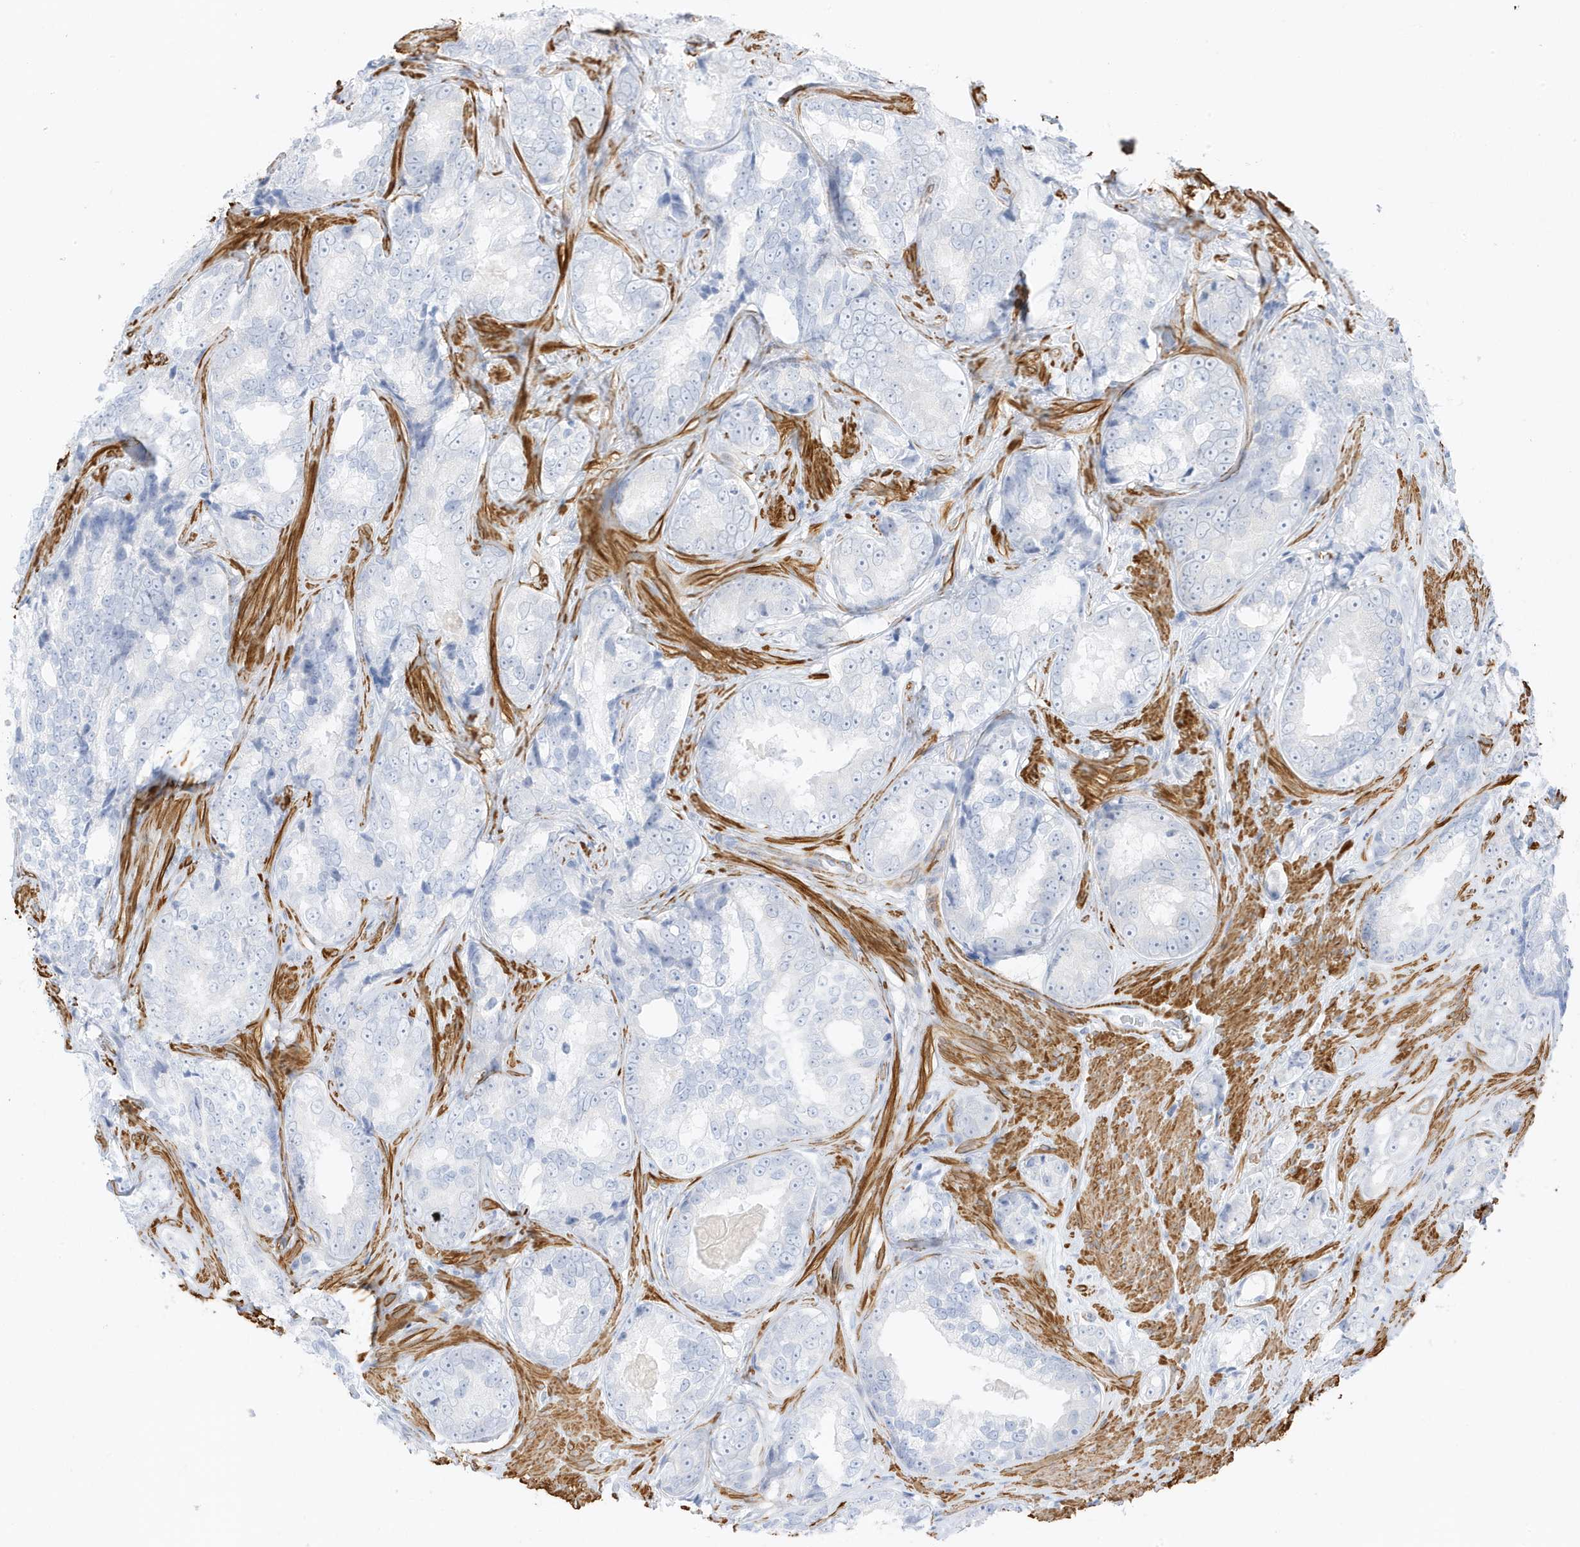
{"staining": {"intensity": "negative", "quantity": "none", "location": "none"}, "tissue": "prostate cancer", "cell_type": "Tumor cells", "image_type": "cancer", "snomed": [{"axis": "morphology", "description": "Adenocarcinoma, High grade"}, {"axis": "topography", "description": "Prostate"}], "caption": "Protein analysis of prostate cancer demonstrates no significant staining in tumor cells. (DAB immunohistochemistry, high magnification).", "gene": "SLC22A13", "patient": {"sex": "male", "age": 66}}